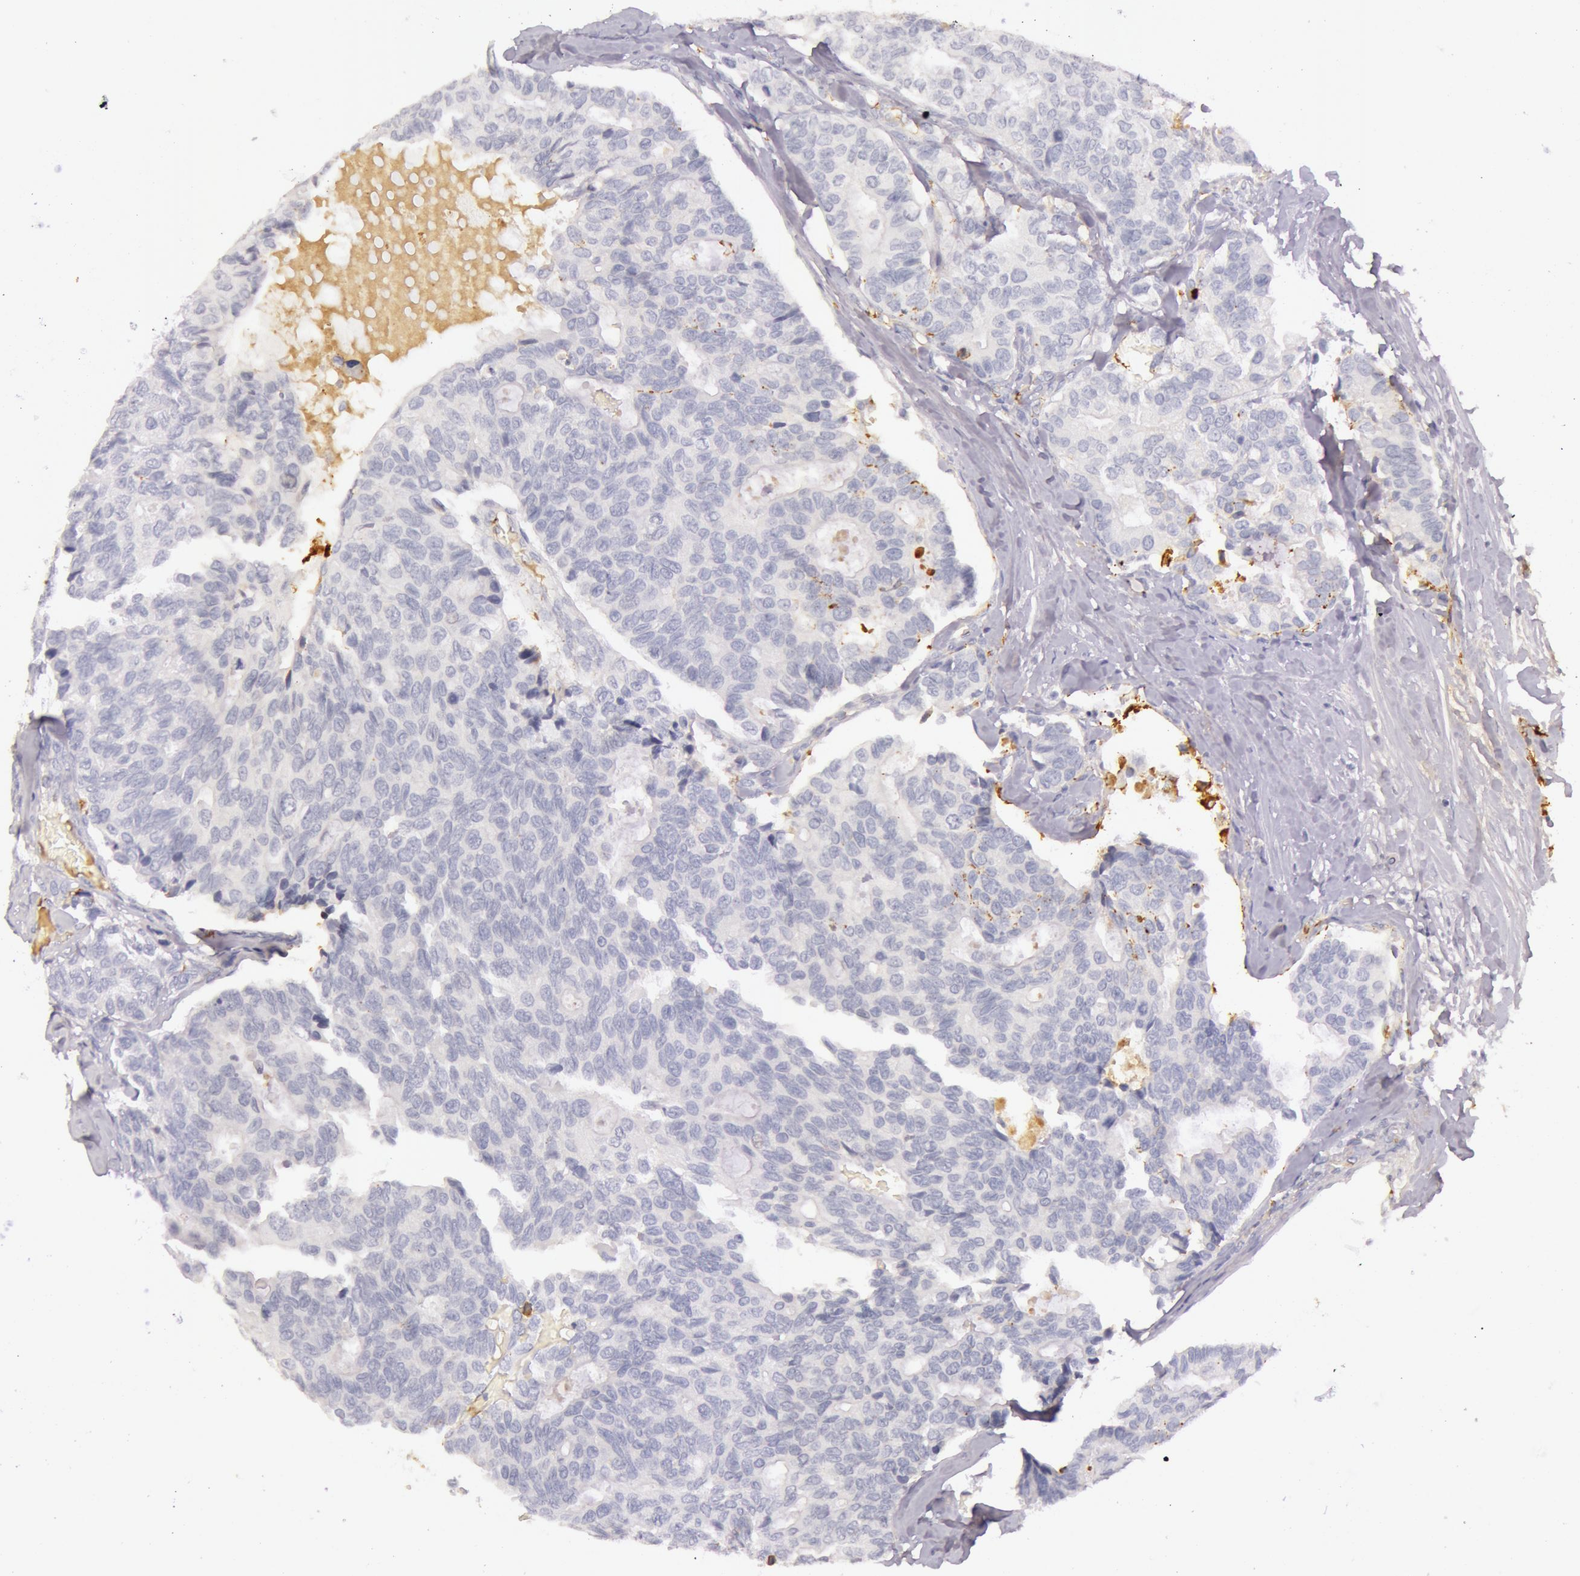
{"staining": {"intensity": "negative", "quantity": "none", "location": "none"}, "tissue": "breast cancer", "cell_type": "Tumor cells", "image_type": "cancer", "snomed": [{"axis": "morphology", "description": "Duct carcinoma"}, {"axis": "topography", "description": "Breast"}], "caption": "Tumor cells are negative for protein expression in human invasive ductal carcinoma (breast). (DAB (3,3'-diaminobenzidine) immunohistochemistry, high magnification).", "gene": "C4BPA", "patient": {"sex": "female", "age": 69}}